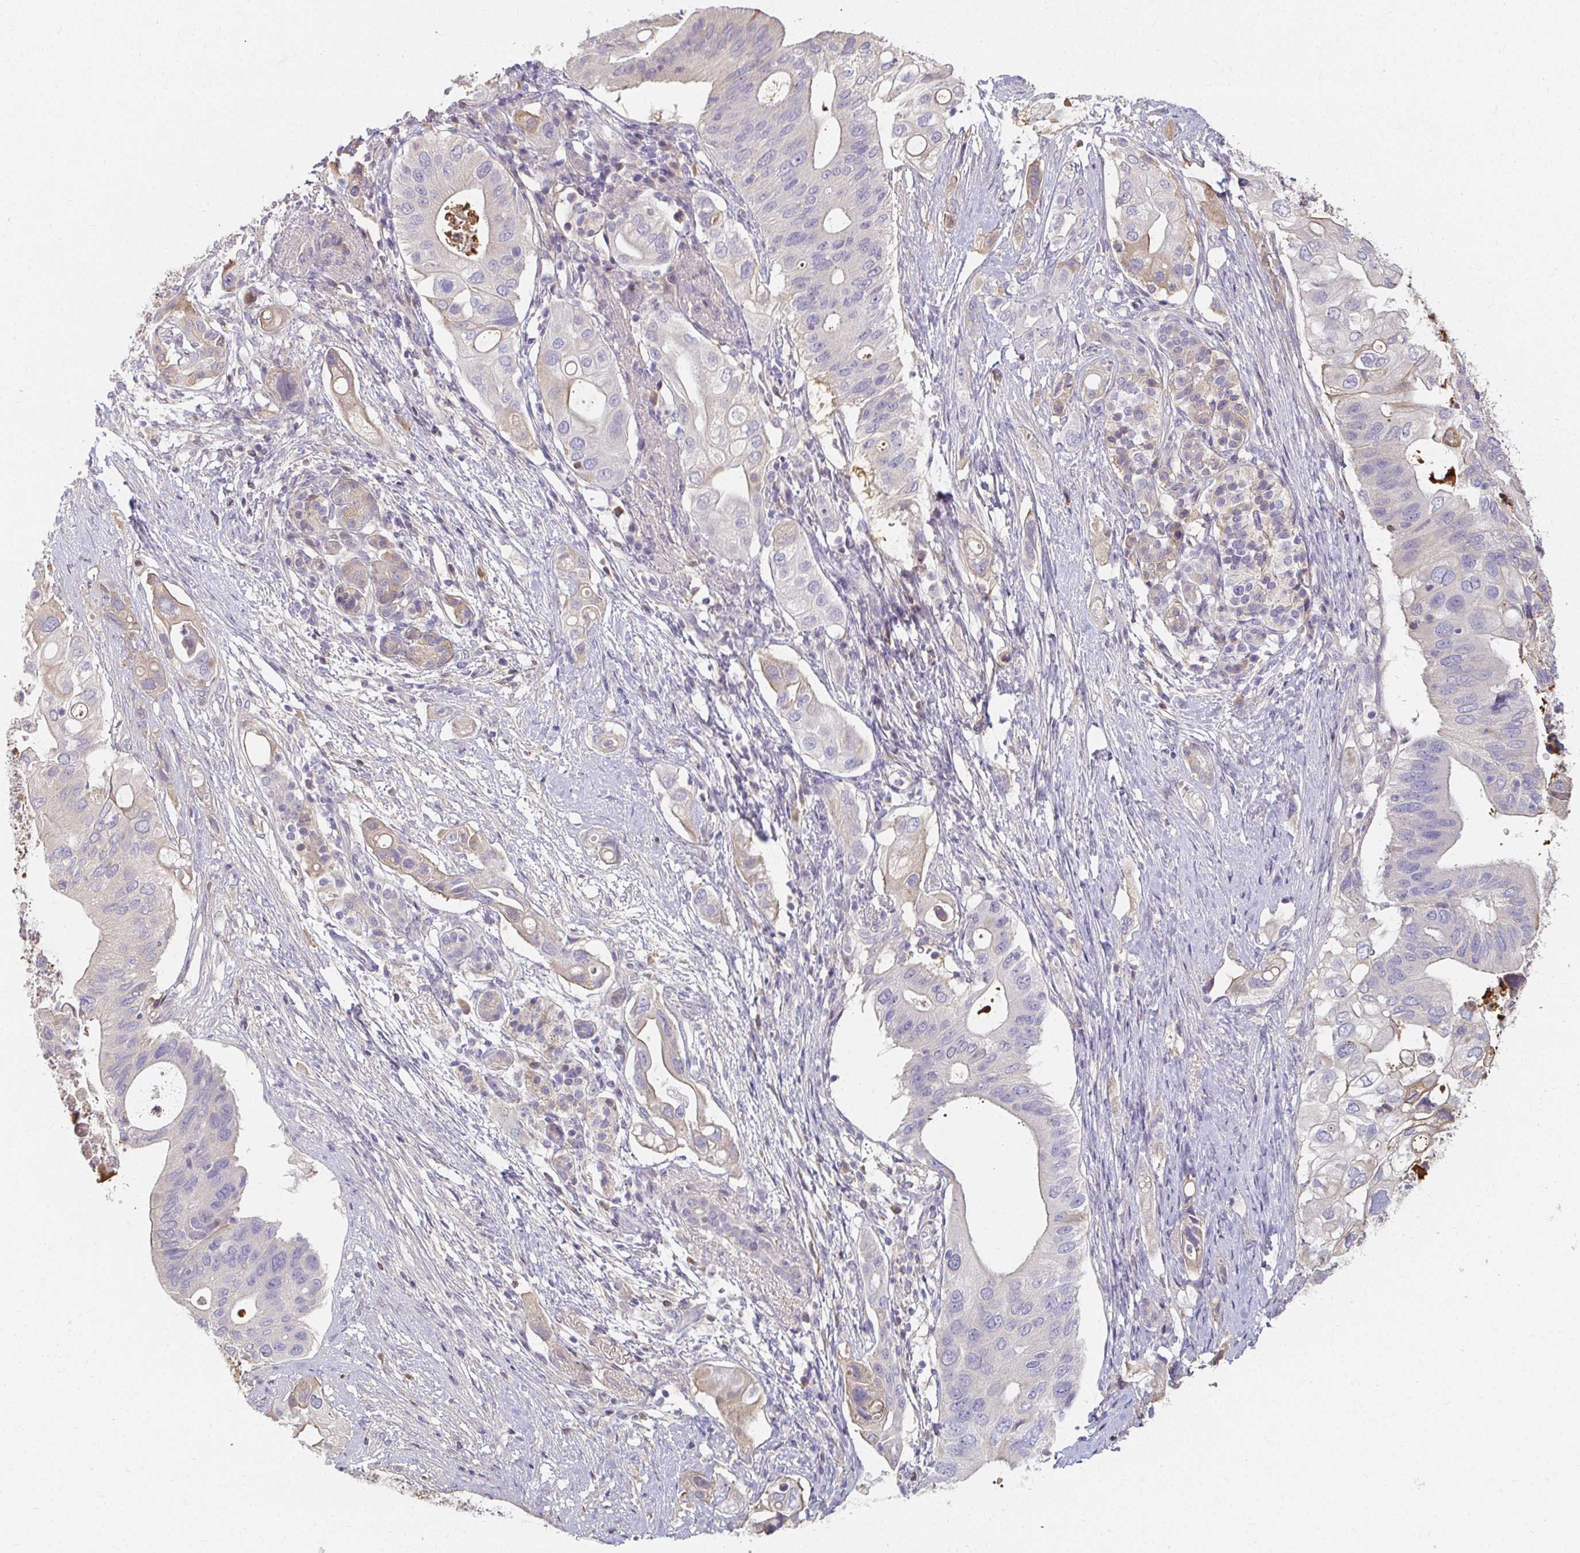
{"staining": {"intensity": "negative", "quantity": "none", "location": "none"}, "tissue": "pancreatic cancer", "cell_type": "Tumor cells", "image_type": "cancer", "snomed": [{"axis": "morphology", "description": "Adenocarcinoma, NOS"}, {"axis": "topography", "description": "Pancreas"}], "caption": "This is a photomicrograph of IHC staining of pancreatic adenocarcinoma, which shows no positivity in tumor cells.", "gene": "LOXL4", "patient": {"sex": "female", "age": 72}}